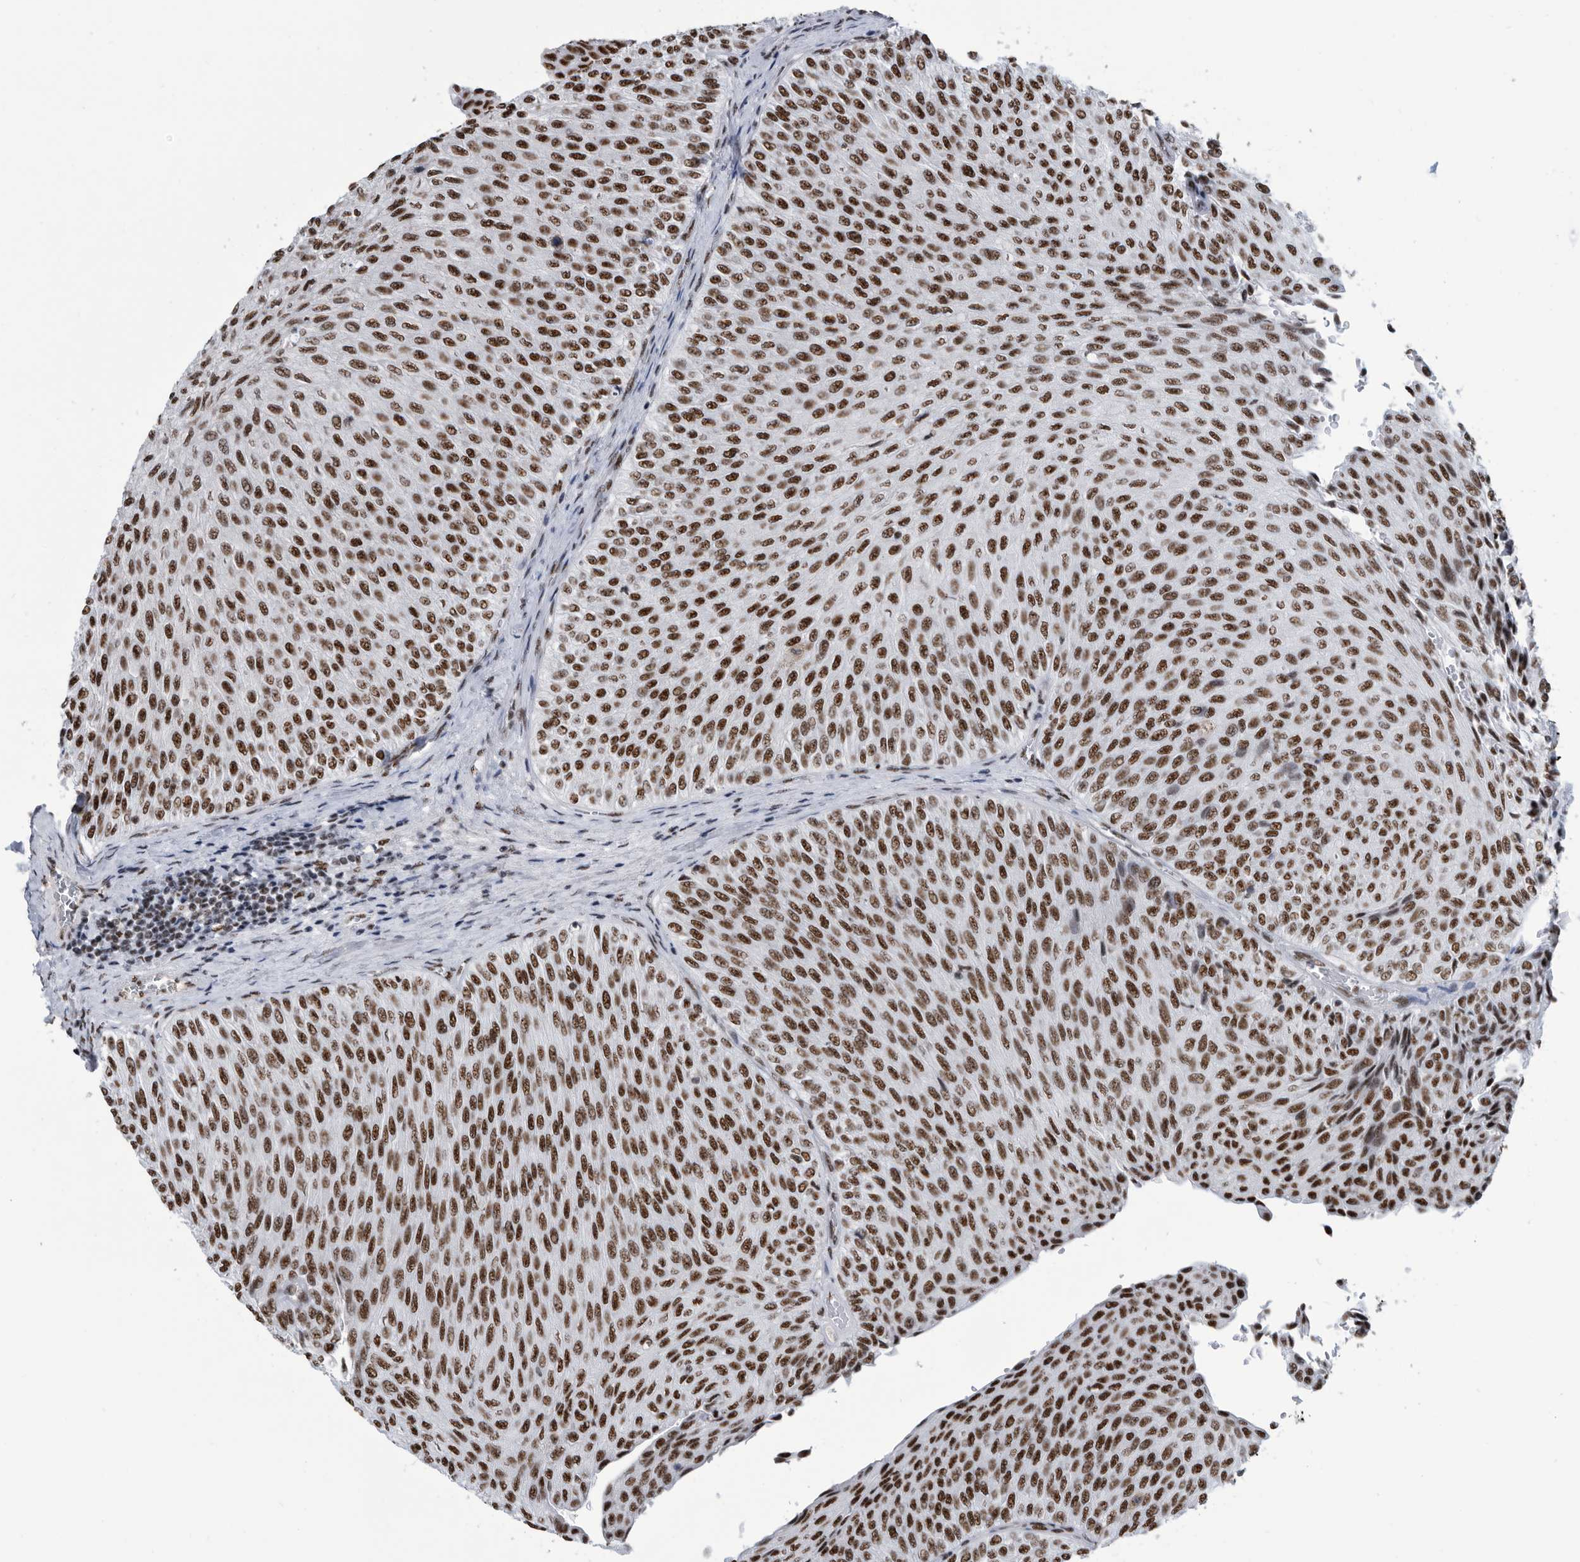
{"staining": {"intensity": "strong", "quantity": ">75%", "location": "nuclear"}, "tissue": "urothelial cancer", "cell_type": "Tumor cells", "image_type": "cancer", "snomed": [{"axis": "morphology", "description": "Urothelial carcinoma, Low grade"}, {"axis": "topography", "description": "Urinary bladder"}], "caption": "Strong nuclear positivity for a protein is present in approximately >75% of tumor cells of low-grade urothelial carcinoma using immunohistochemistry (IHC).", "gene": "SF3A1", "patient": {"sex": "male", "age": 78}}